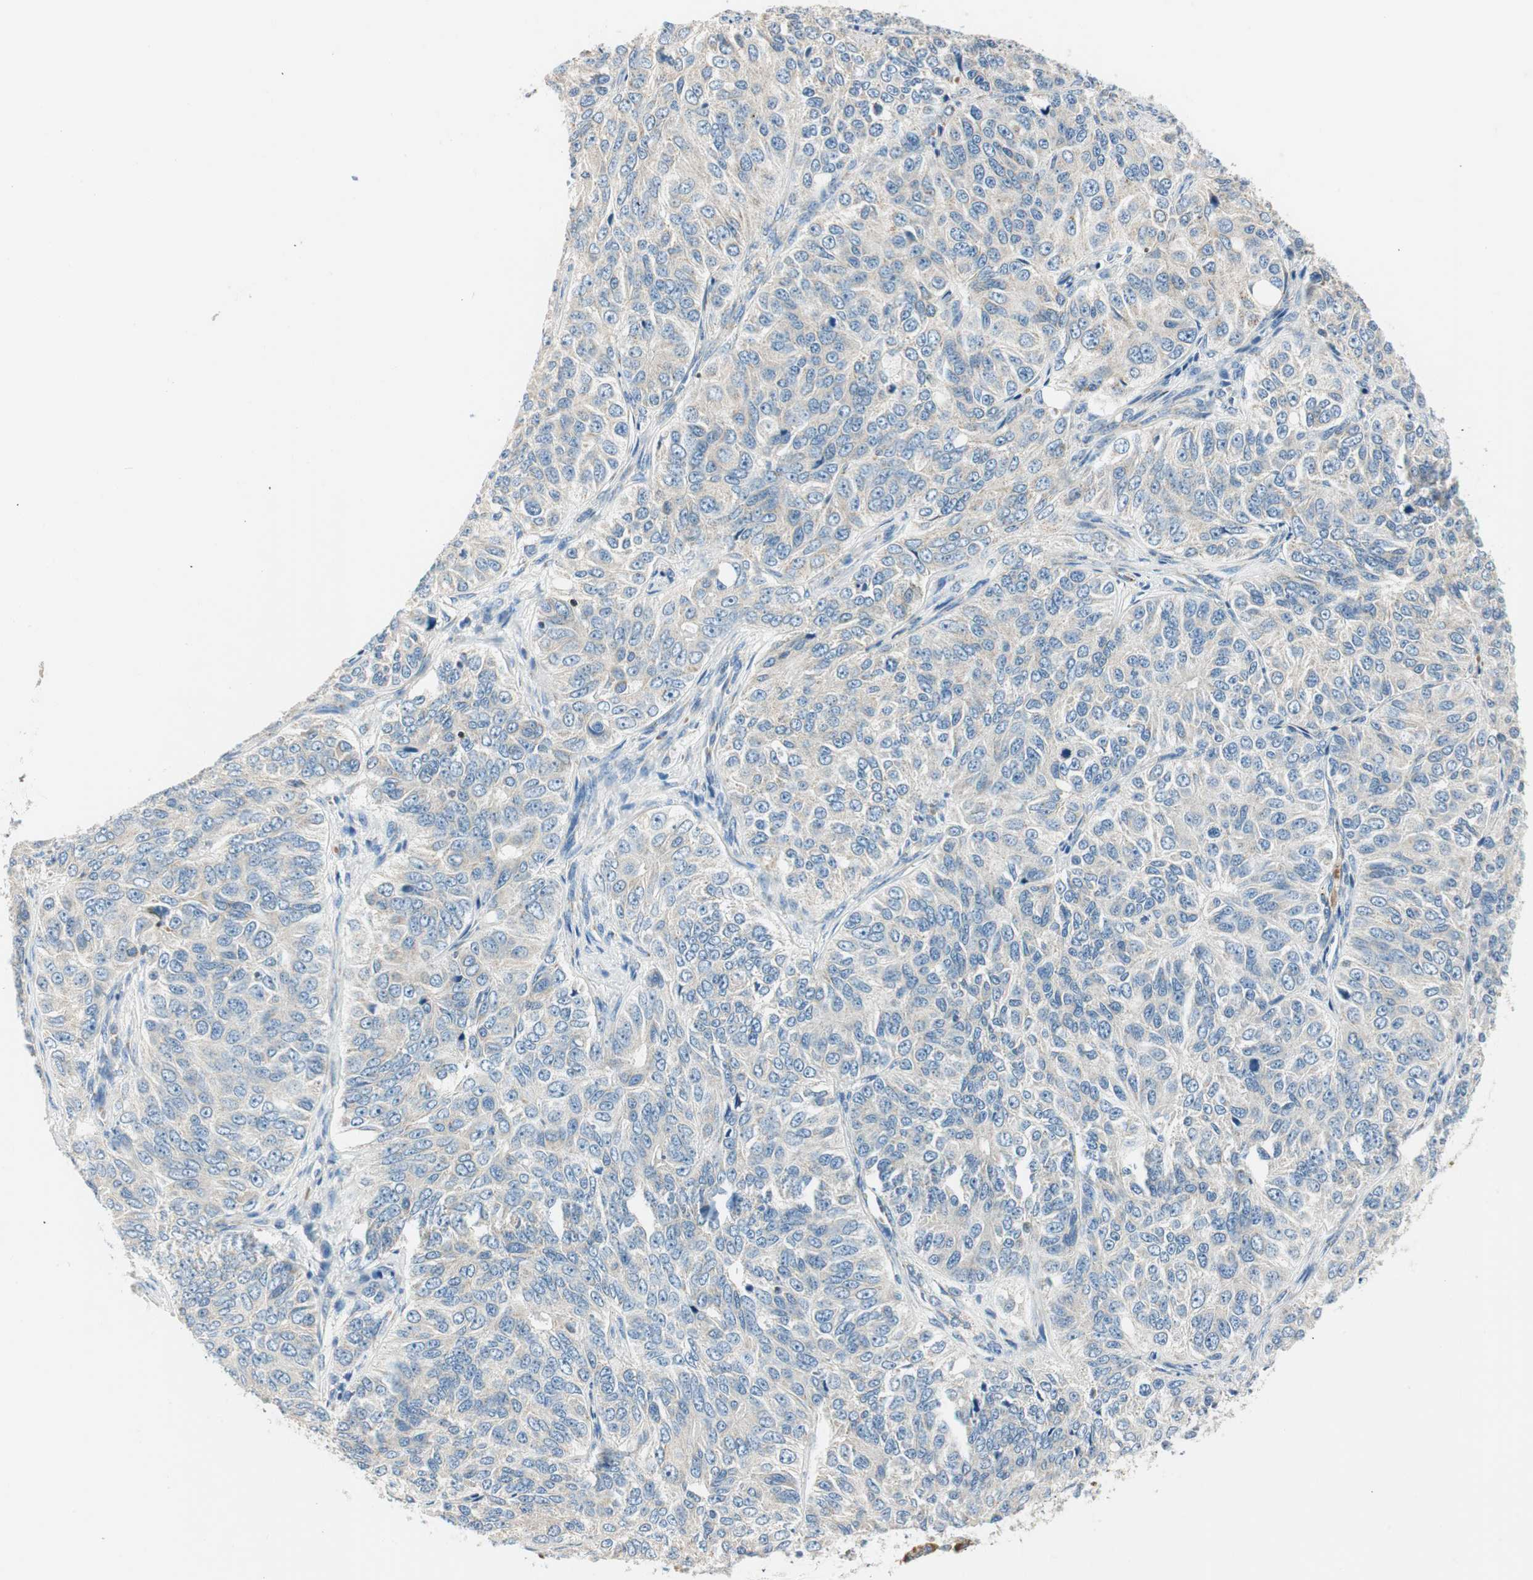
{"staining": {"intensity": "negative", "quantity": "none", "location": "none"}, "tissue": "ovarian cancer", "cell_type": "Tumor cells", "image_type": "cancer", "snomed": [{"axis": "morphology", "description": "Carcinoma, endometroid"}, {"axis": "topography", "description": "Ovary"}], "caption": "An image of ovarian cancer (endometroid carcinoma) stained for a protein demonstrates no brown staining in tumor cells. Brightfield microscopy of immunohistochemistry (IHC) stained with DAB (brown) and hematoxylin (blue), captured at high magnification.", "gene": "RORB", "patient": {"sex": "female", "age": 51}}